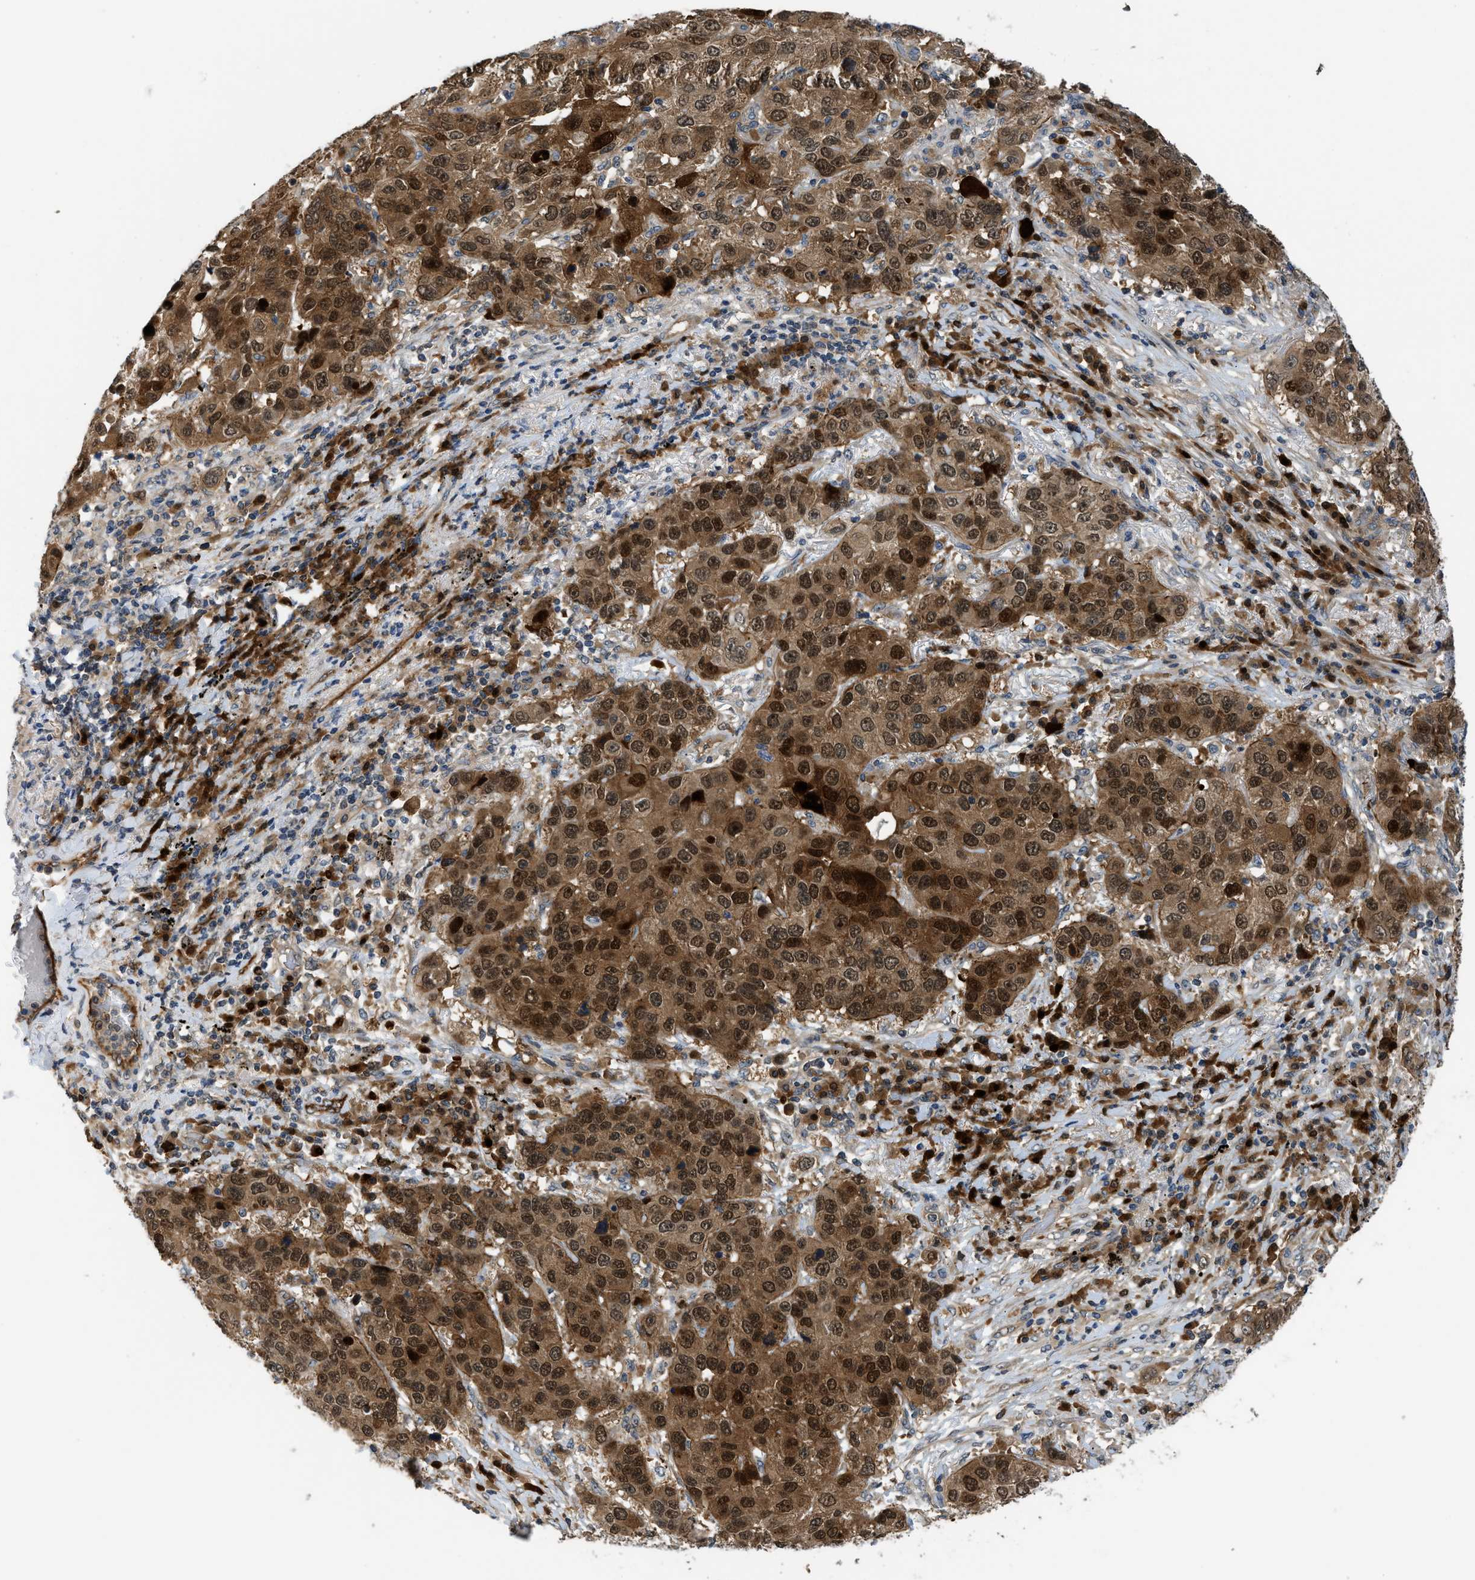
{"staining": {"intensity": "moderate", "quantity": ">75%", "location": "cytoplasmic/membranous,nuclear"}, "tissue": "lung cancer", "cell_type": "Tumor cells", "image_type": "cancer", "snomed": [{"axis": "morphology", "description": "Squamous cell carcinoma, NOS"}, {"axis": "topography", "description": "Lung"}], "caption": "Squamous cell carcinoma (lung) tissue reveals moderate cytoplasmic/membranous and nuclear positivity in approximately >75% of tumor cells", "gene": "TRAK2", "patient": {"sex": "male", "age": 57}}